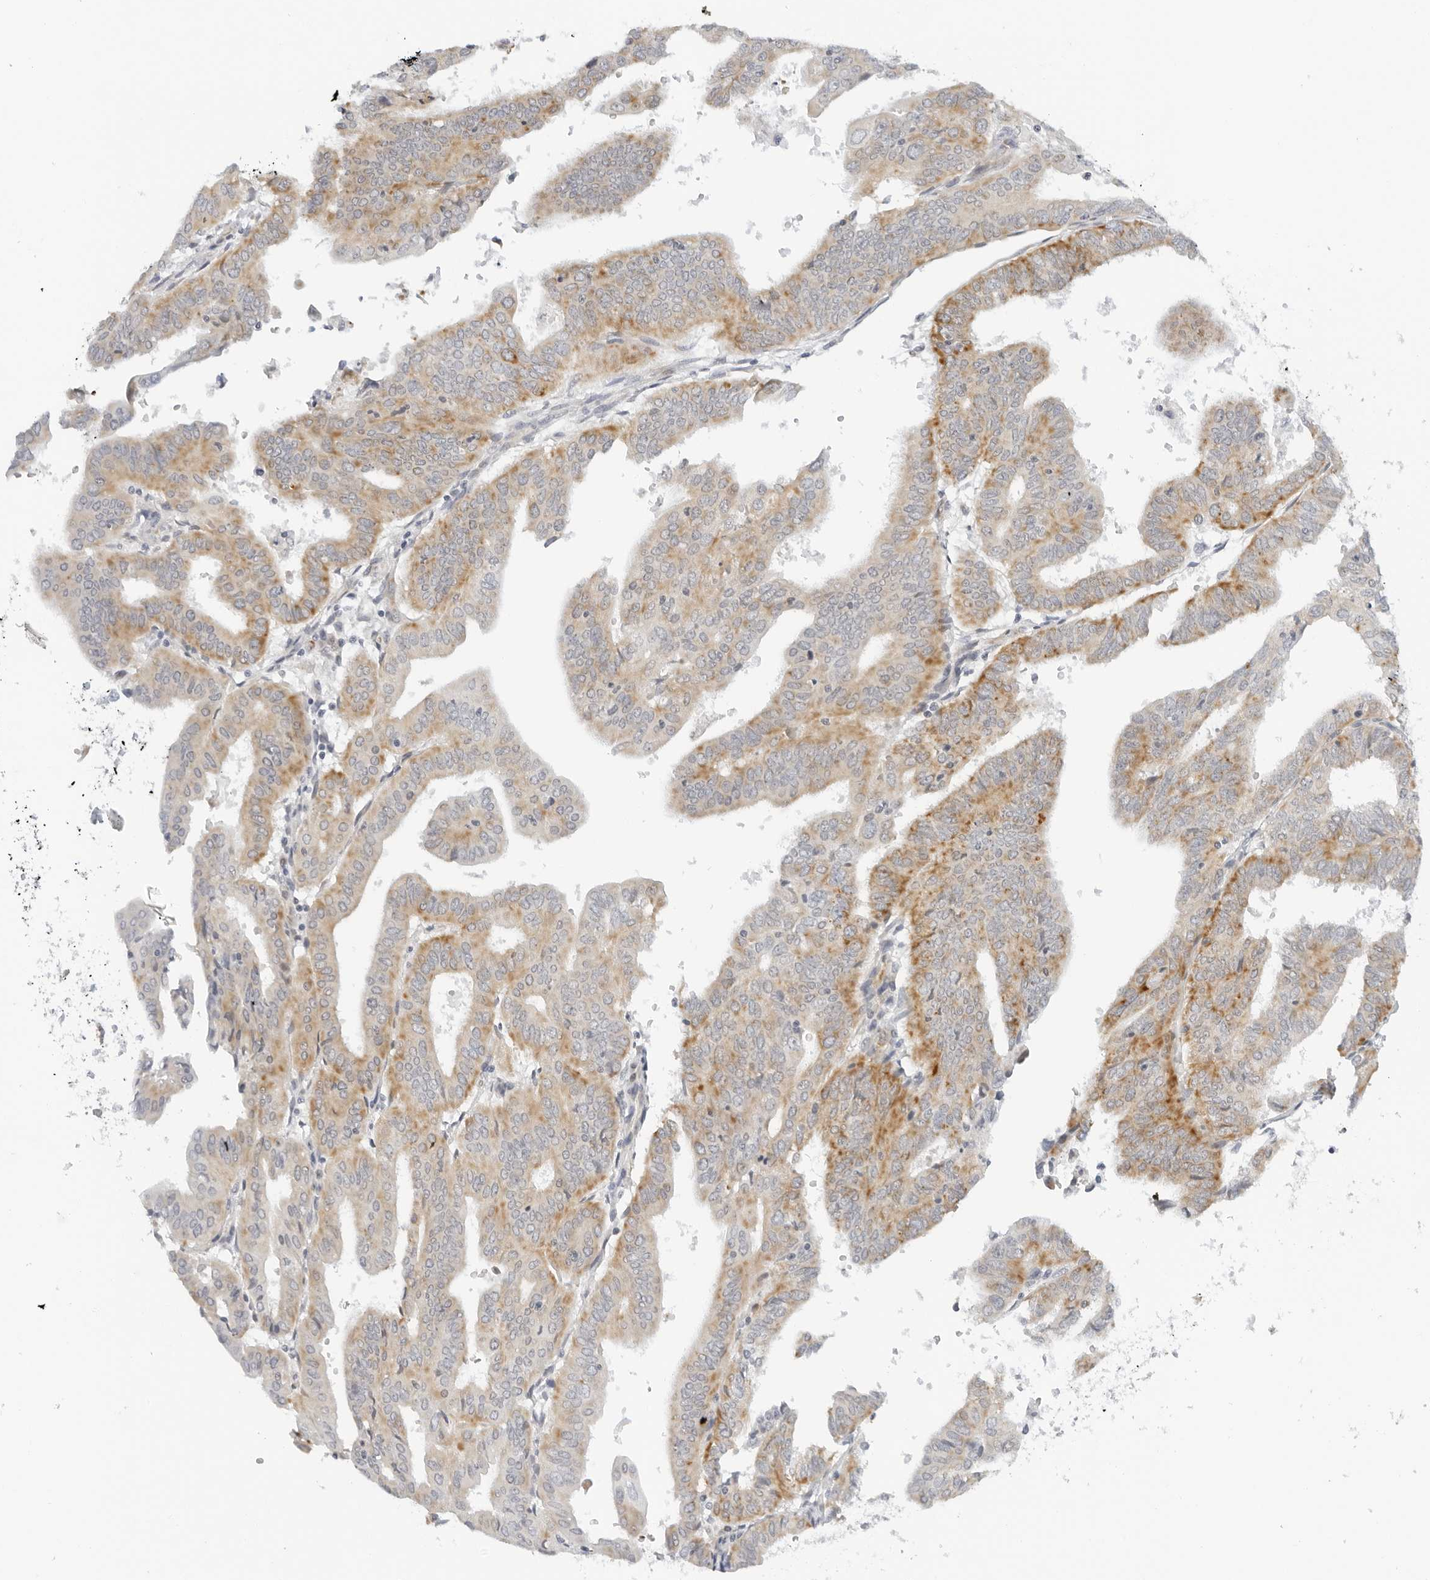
{"staining": {"intensity": "moderate", "quantity": ">75%", "location": "cytoplasmic/membranous"}, "tissue": "endometrial cancer", "cell_type": "Tumor cells", "image_type": "cancer", "snomed": [{"axis": "morphology", "description": "Adenocarcinoma, NOS"}, {"axis": "topography", "description": "Uterus"}], "caption": "Immunohistochemistry (IHC) of human endometrial cancer exhibits medium levels of moderate cytoplasmic/membranous expression in approximately >75% of tumor cells. The staining was performed using DAB, with brown indicating positive protein expression. Nuclei are stained blue with hematoxylin.", "gene": "RC3H1", "patient": {"sex": "female", "age": 77}}